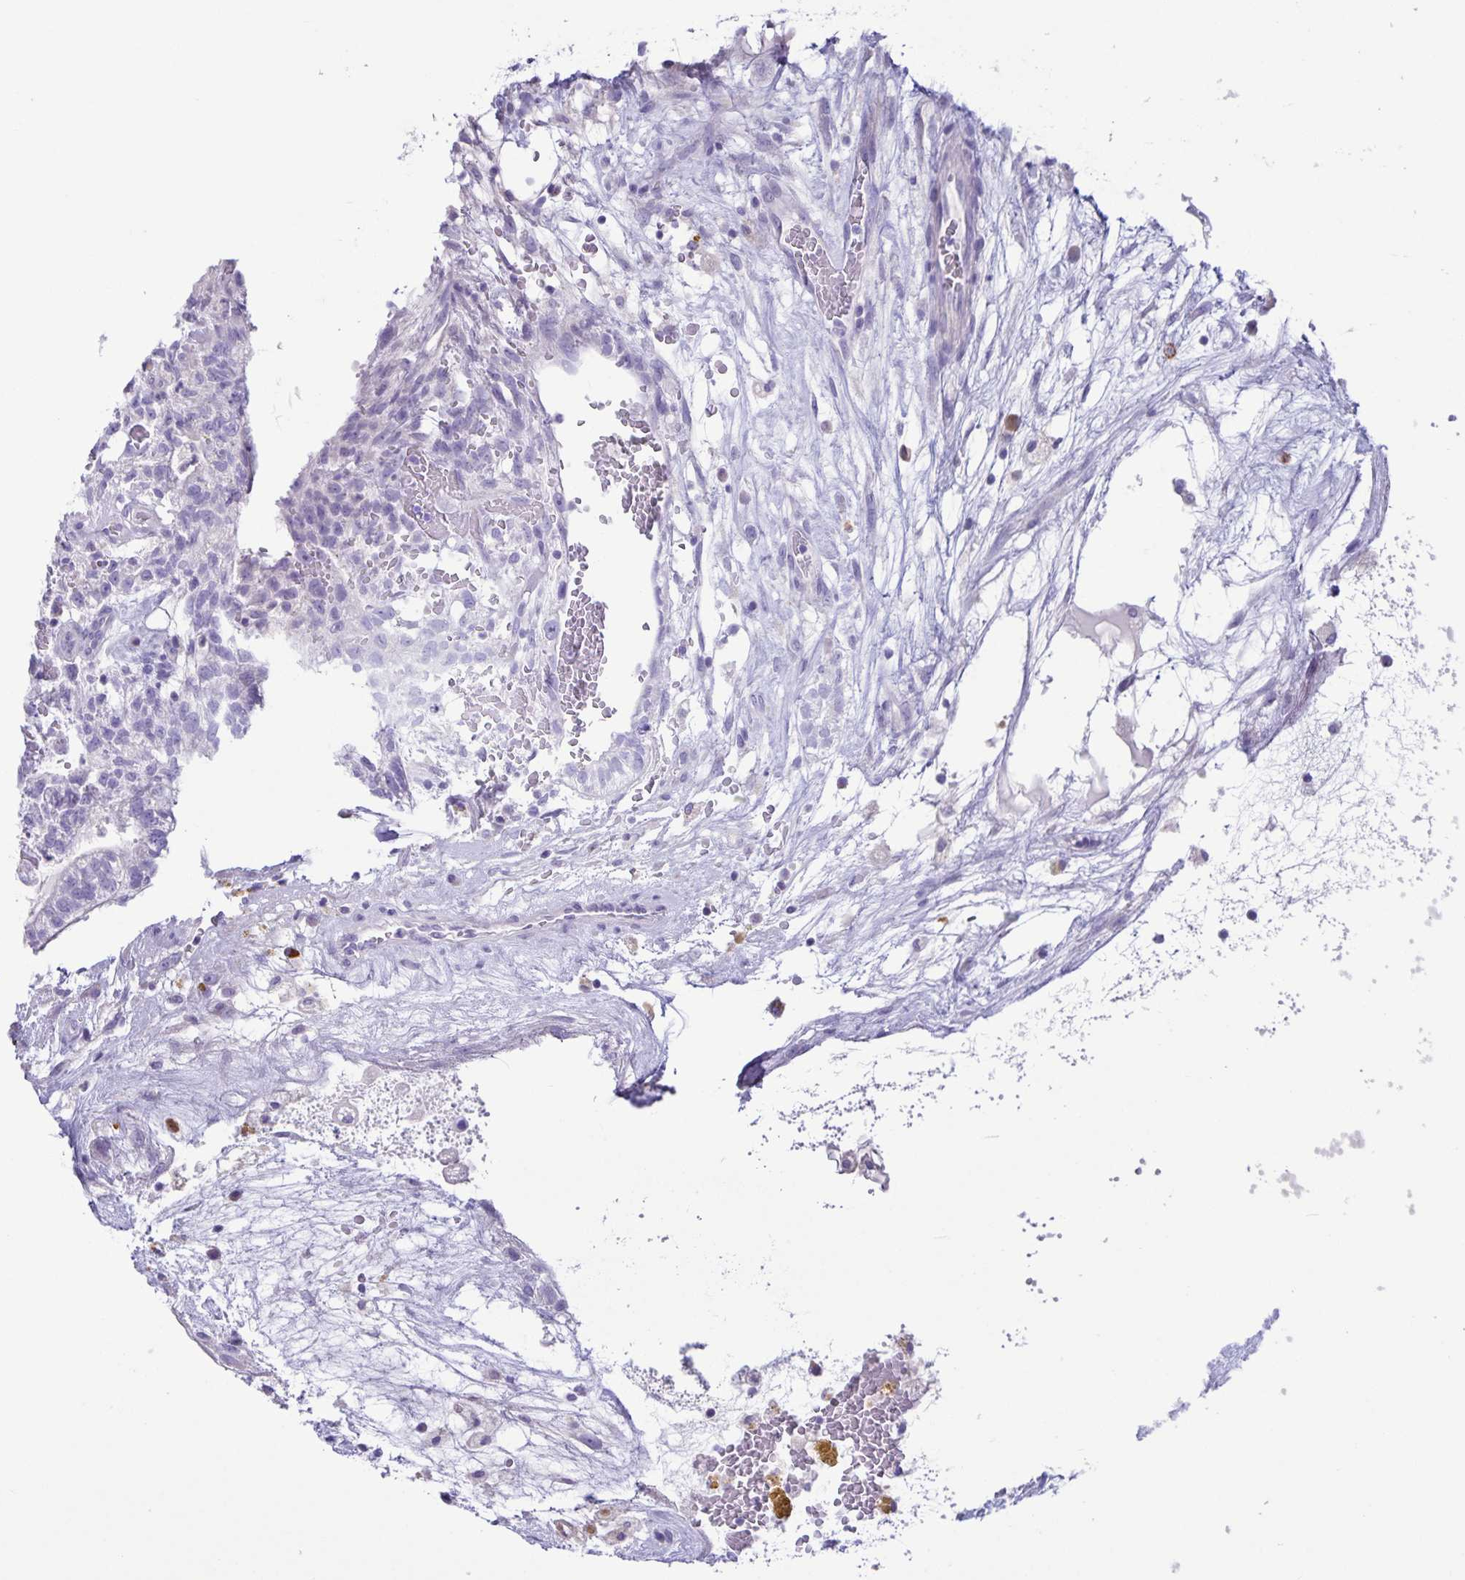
{"staining": {"intensity": "negative", "quantity": "none", "location": "none"}, "tissue": "testis cancer", "cell_type": "Tumor cells", "image_type": "cancer", "snomed": [{"axis": "morphology", "description": "Normal tissue, NOS"}, {"axis": "morphology", "description": "Carcinoma, Embryonal, NOS"}, {"axis": "topography", "description": "Testis"}], "caption": "This is a image of IHC staining of testis cancer, which shows no positivity in tumor cells. Nuclei are stained in blue.", "gene": "IBTK", "patient": {"sex": "male", "age": 32}}